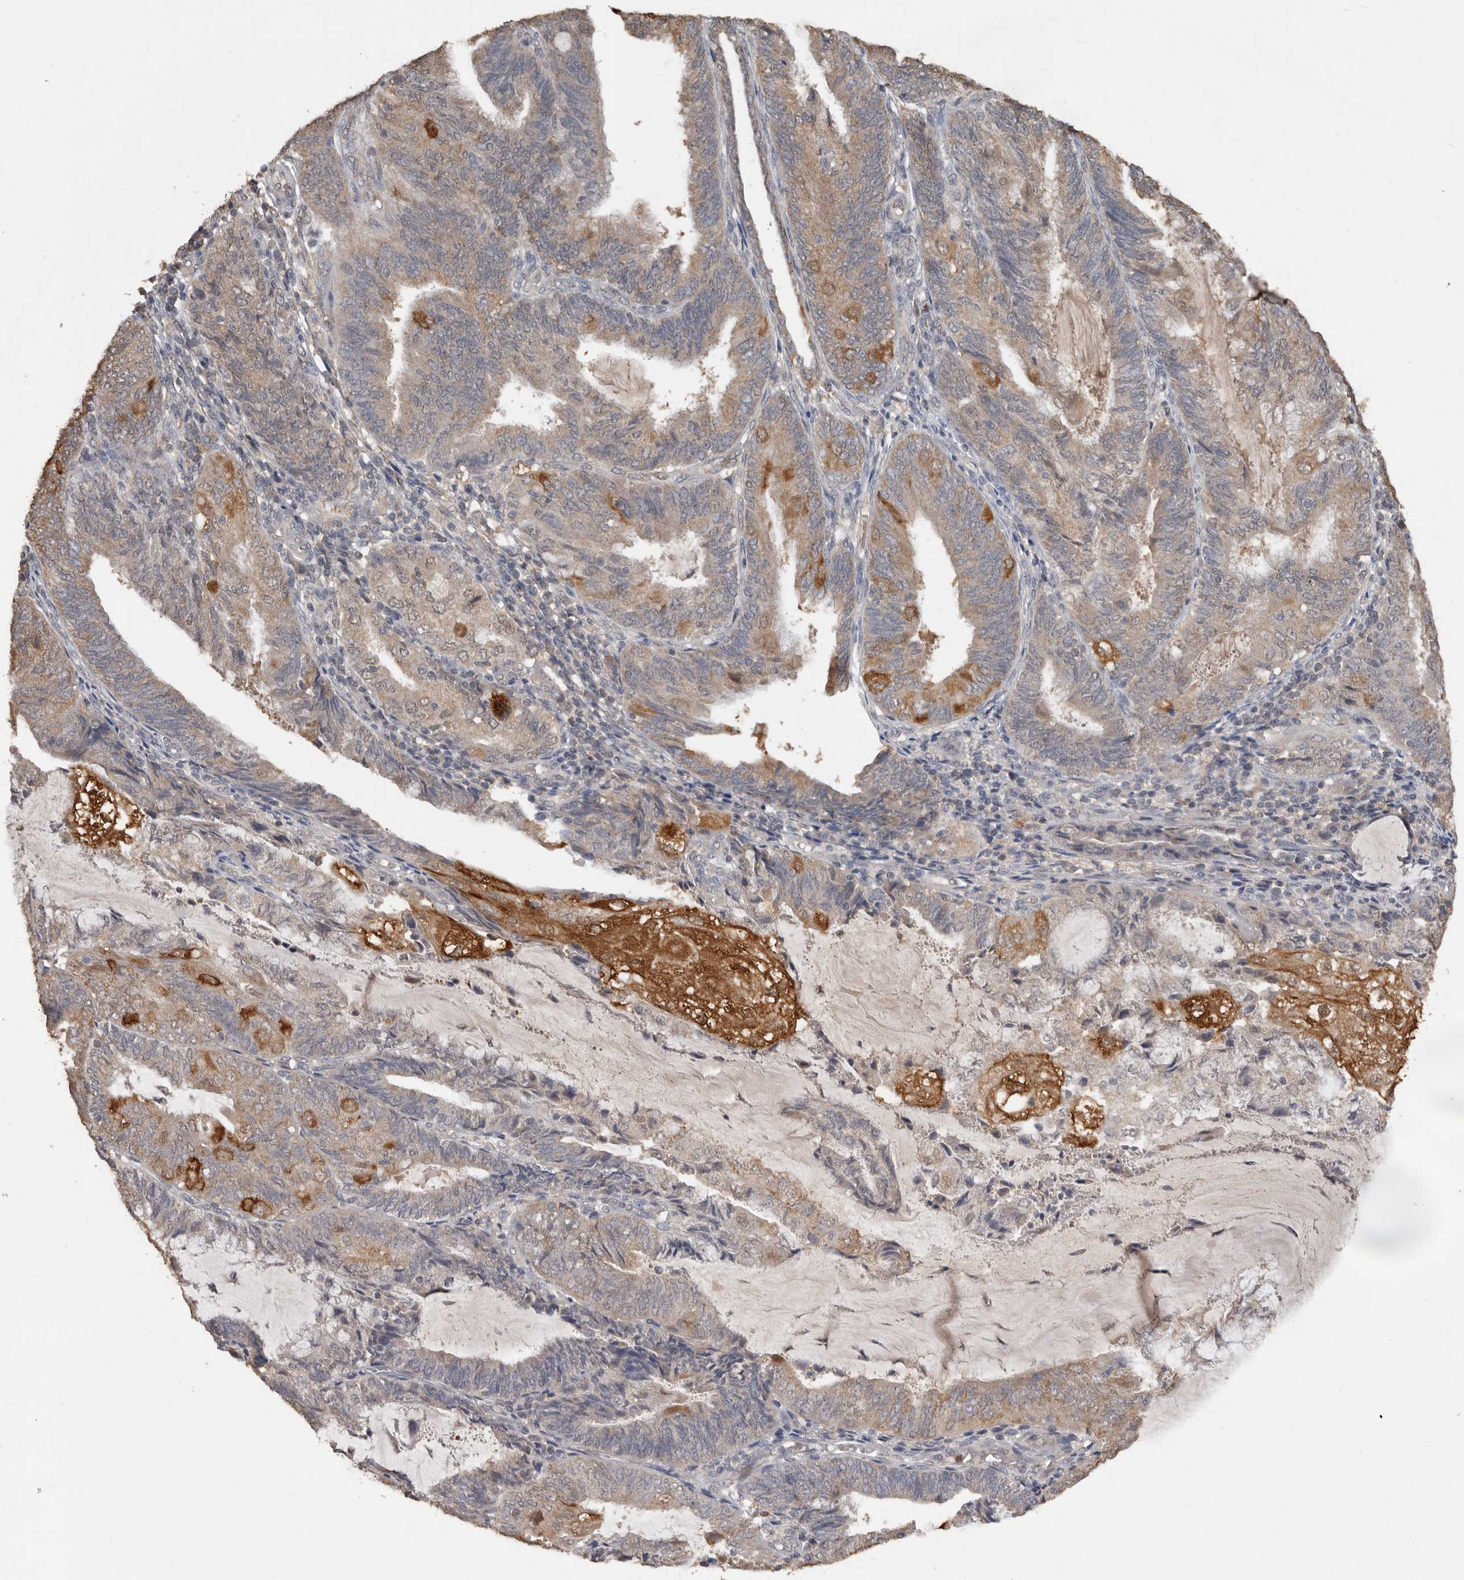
{"staining": {"intensity": "moderate", "quantity": "<25%", "location": "cytoplasmic/membranous"}, "tissue": "endometrial cancer", "cell_type": "Tumor cells", "image_type": "cancer", "snomed": [{"axis": "morphology", "description": "Adenocarcinoma, NOS"}, {"axis": "topography", "description": "Endometrium"}], "caption": "Endometrial cancer (adenocarcinoma) was stained to show a protein in brown. There is low levels of moderate cytoplasmic/membranous staining in about <25% of tumor cells.", "gene": "MTF1", "patient": {"sex": "female", "age": 81}}